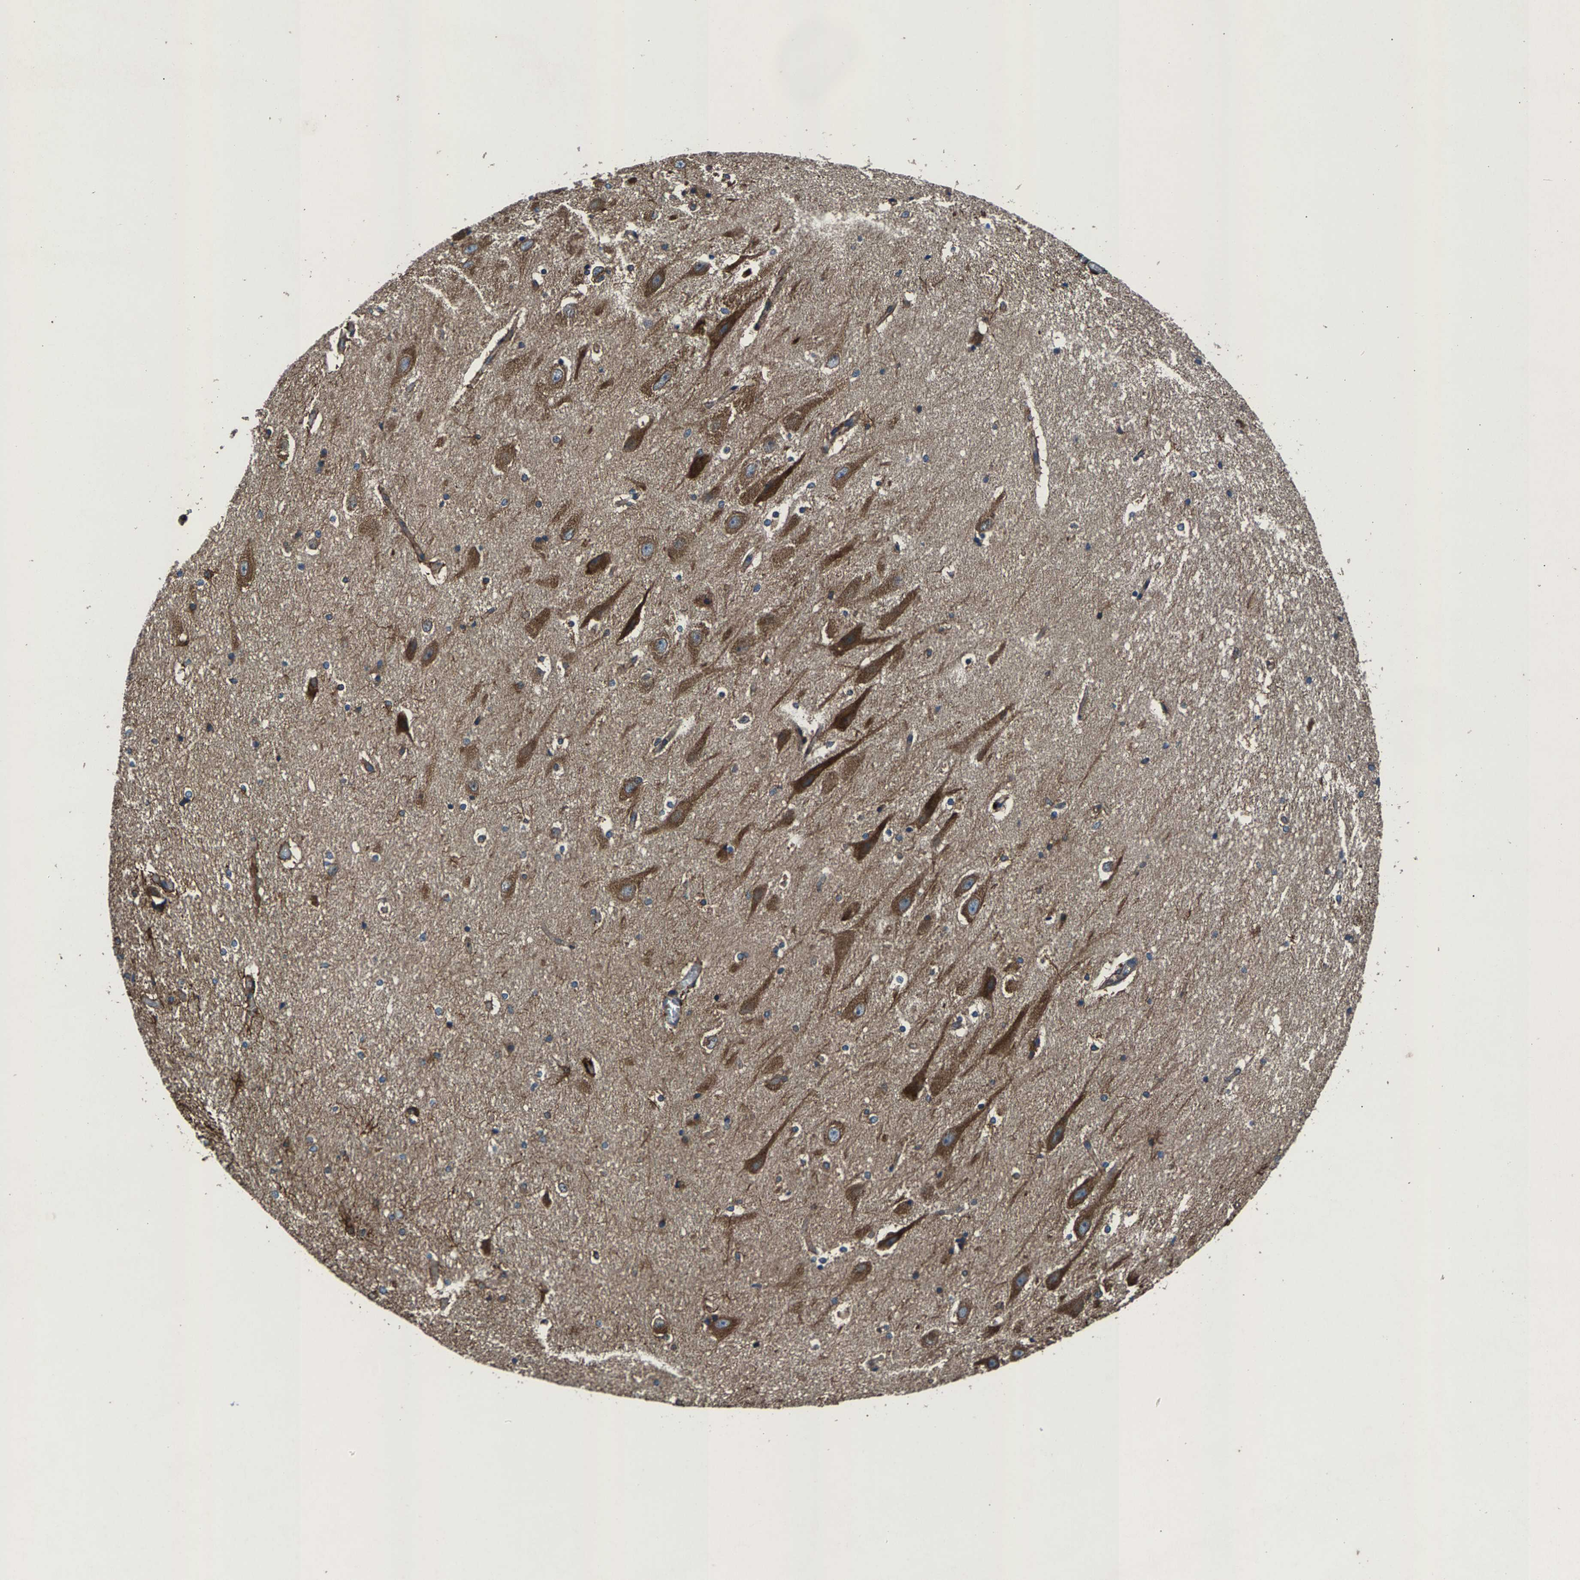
{"staining": {"intensity": "moderate", "quantity": "25%-75%", "location": "cytoplasmic/membranous"}, "tissue": "hippocampus", "cell_type": "Glial cells", "image_type": "normal", "snomed": [{"axis": "morphology", "description": "Normal tissue, NOS"}, {"axis": "topography", "description": "Hippocampus"}], "caption": "Glial cells show medium levels of moderate cytoplasmic/membranous staining in approximately 25%-75% of cells in normal hippocampus. Using DAB (brown) and hematoxylin (blue) stains, captured at high magnification using brightfield microscopy.", "gene": "LPCAT1", "patient": {"sex": "female", "age": 19}}